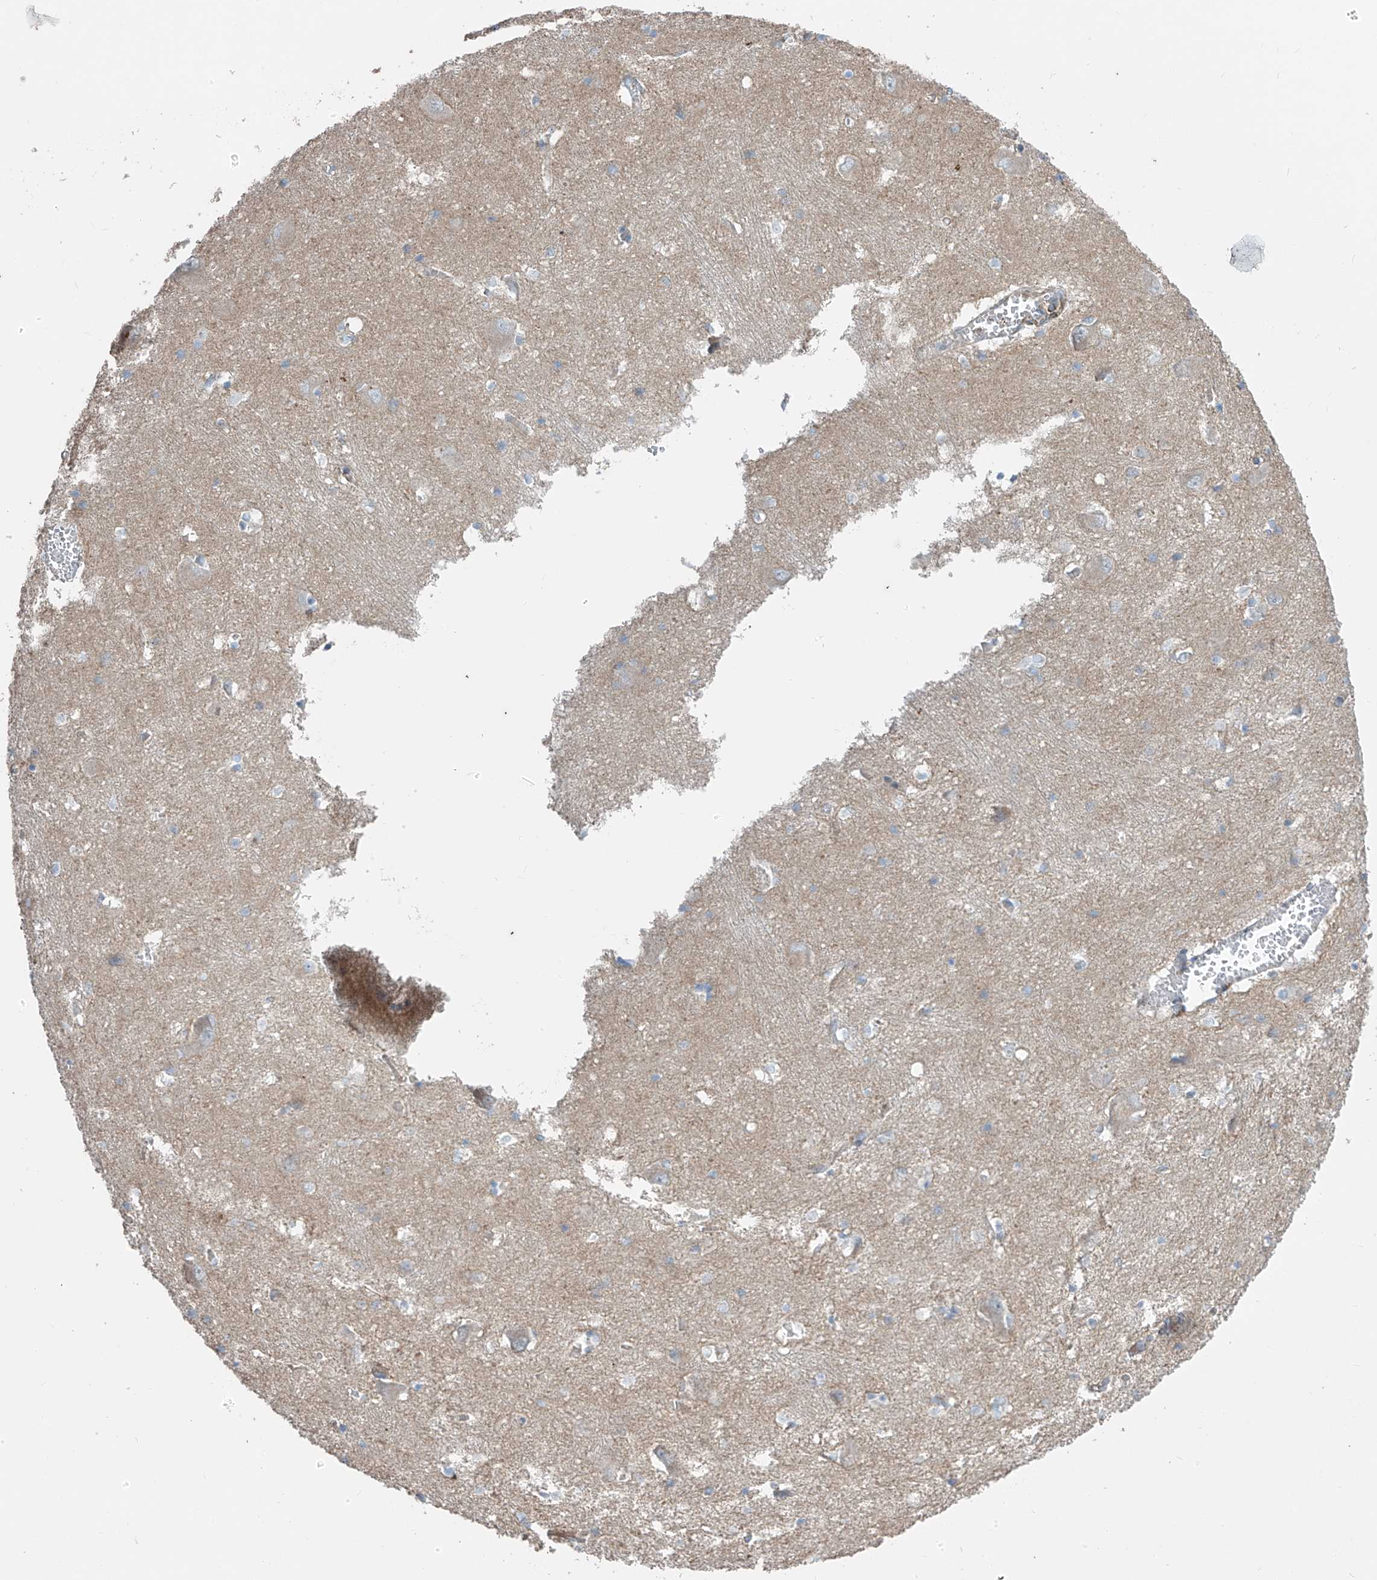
{"staining": {"intensity": "negative", "quantity": "none", "location": "none"}, "tissue": "caudate", "cell_type": "Glial cells", "image_type": "normal", "snomed": [{"axis": "morphology", "description": "Normal tissue, NOS"}, {"axis": "topography", "description": "Lateral ventricle wall"}], "caption": "DAB immunohistochemical staining of benign human caudate demonstrates no significant positivity in glial cells. (DAB IHC, high magnification).", "gene": "SLC1A5", "patient": {"sex": "male", "age": 37}}